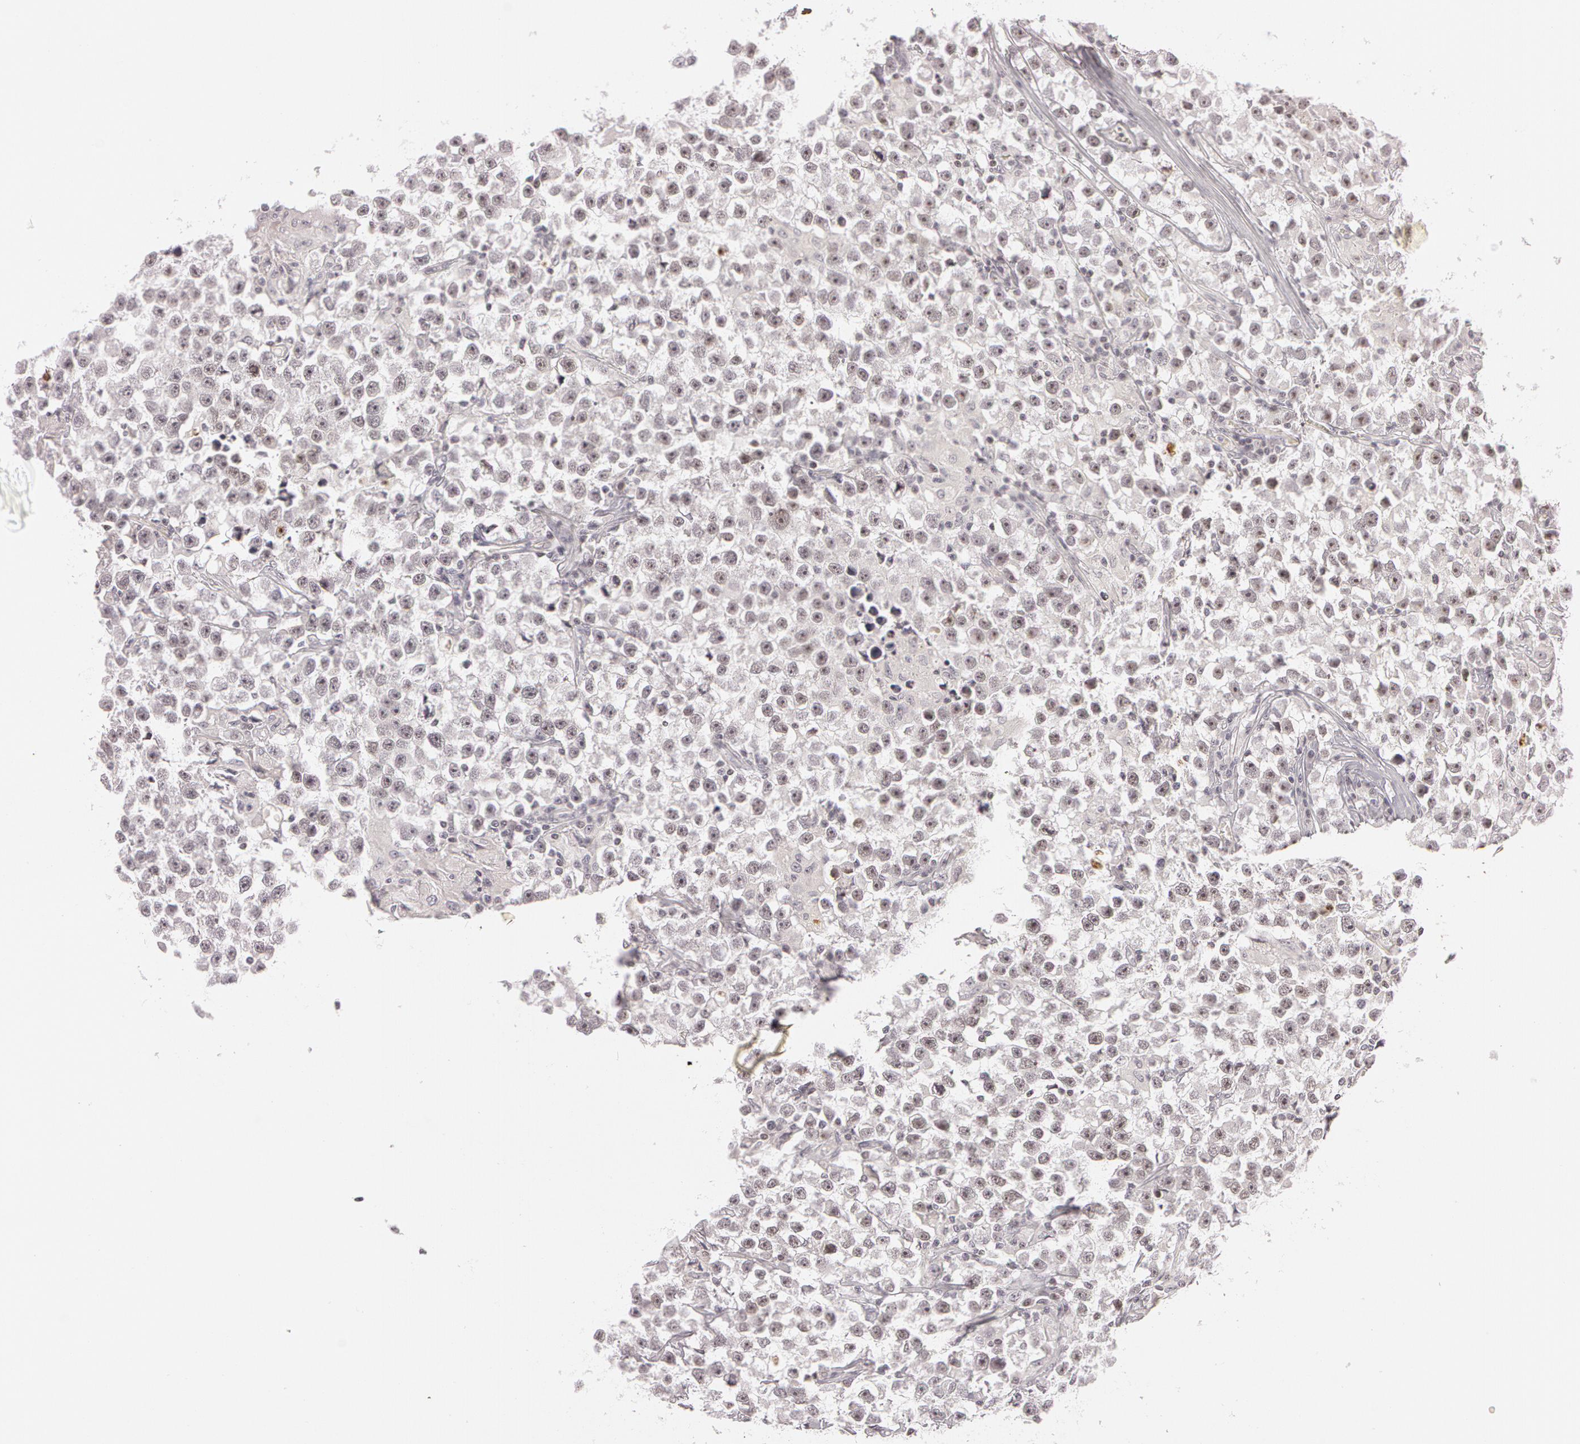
{"staining": {"intensity": "moderate", "quantity": "<25%", "location": "nuclear"}, "tissue": "testis cancer", "cell_type": "Tumor cells", "image_type": "cancer", "snomed": [{"axis": "morphology", "description": "Seminoma, NOS"}, {"axis": "topography", "description": "Testis"}], "caption": "Testis seminoma tissue exhibits moderate nuclear positivity in approximately <25% of tumor cells Nuclei are stained in blue.", "gene": "FBL", "patient": {"sex": "male", "age": 33}}